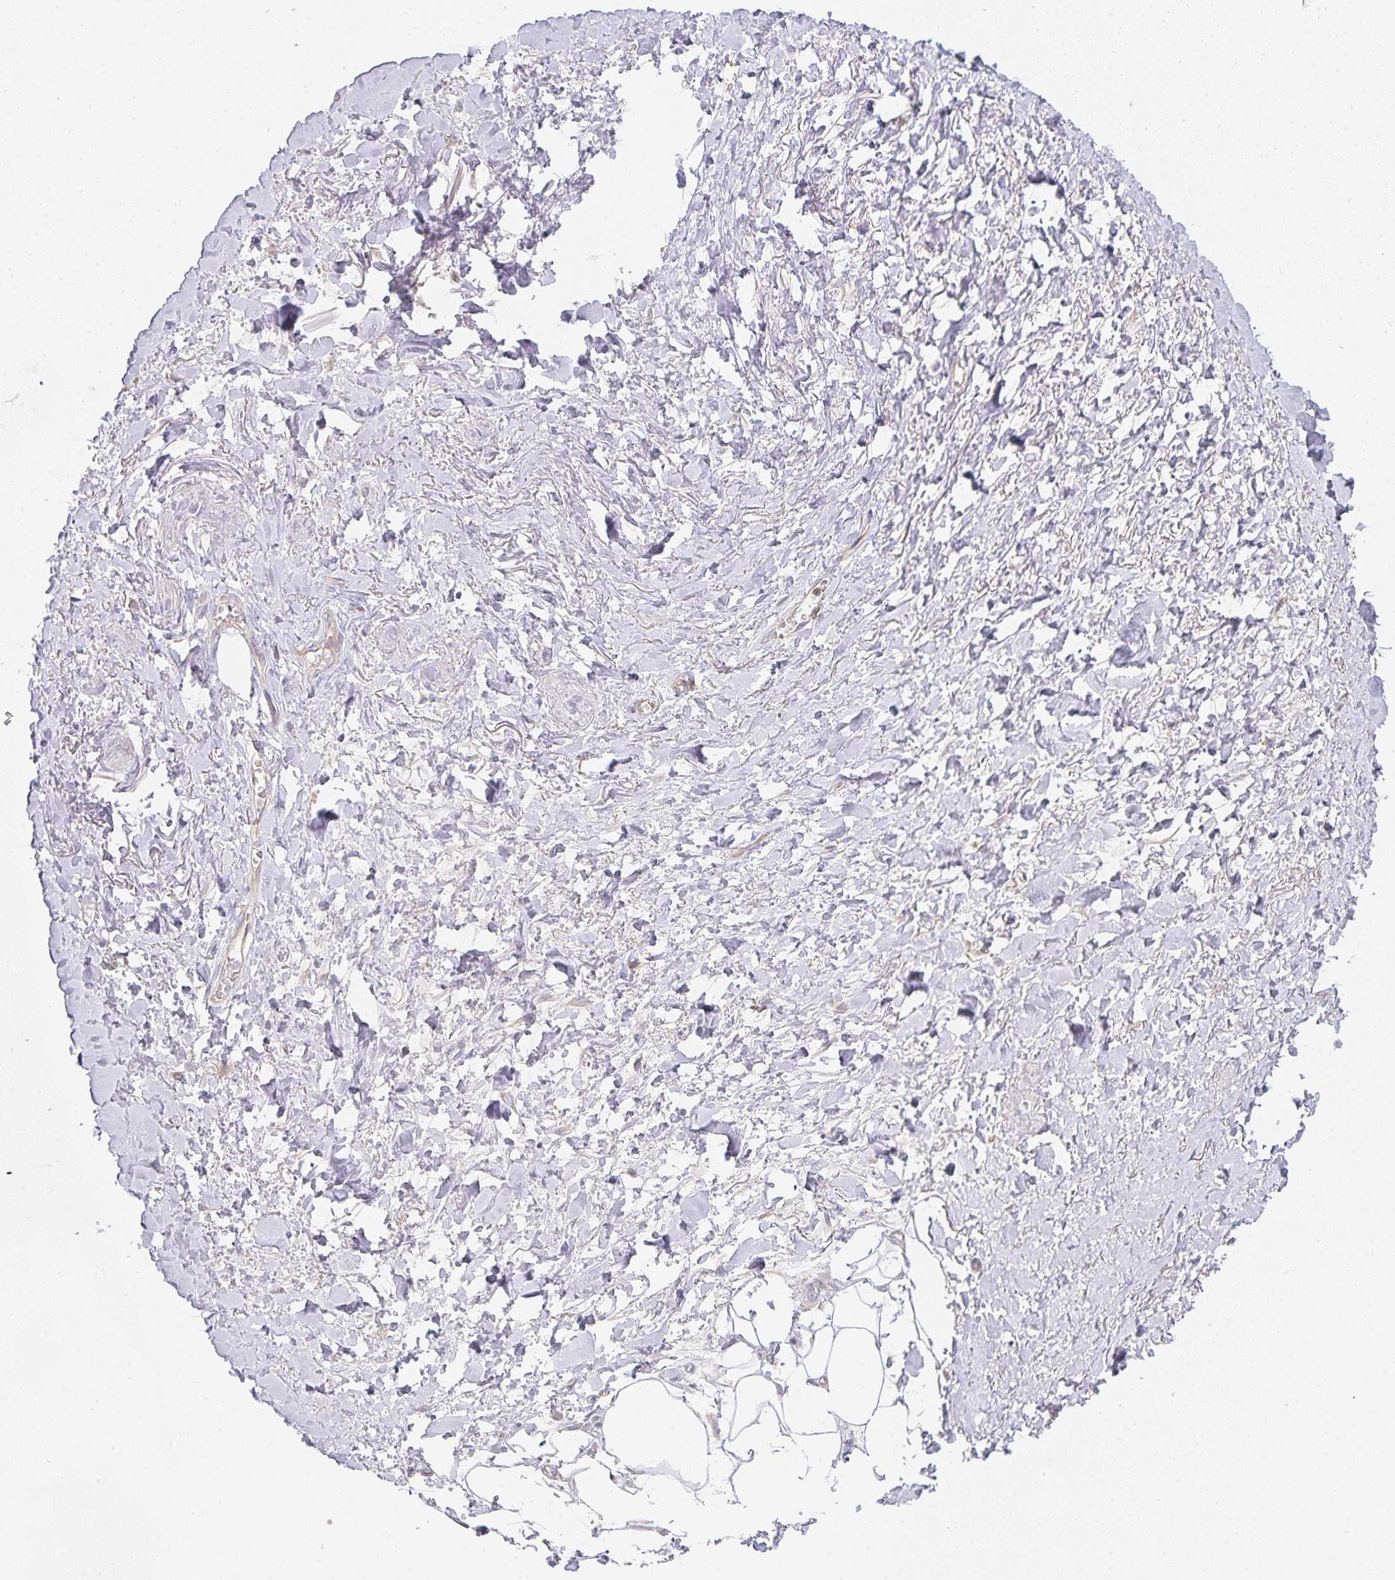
{"staining": {"intensity": "negative", "quantity": "none", "location": "none"}, "tissue": "adipose tissue", "cell_type": "Adipocytes", "image_type": "normal", "snomed": [{"axis": "morphology", "description": "Normal tissue, NOS"}, {"axis": "topography", "description": "Vagina"}, {"axis": "topography", "description": "Peripheral nerve tissue"}], "caption": "A micrograph of human adipose tissue is negative for staining in adipocytes. (DAB immunohistochemistry (IHC) visualized using brightfield microscopy, high magnification).", "gene": "GATA3", "patient": {"sex": "female", "age": 71}}